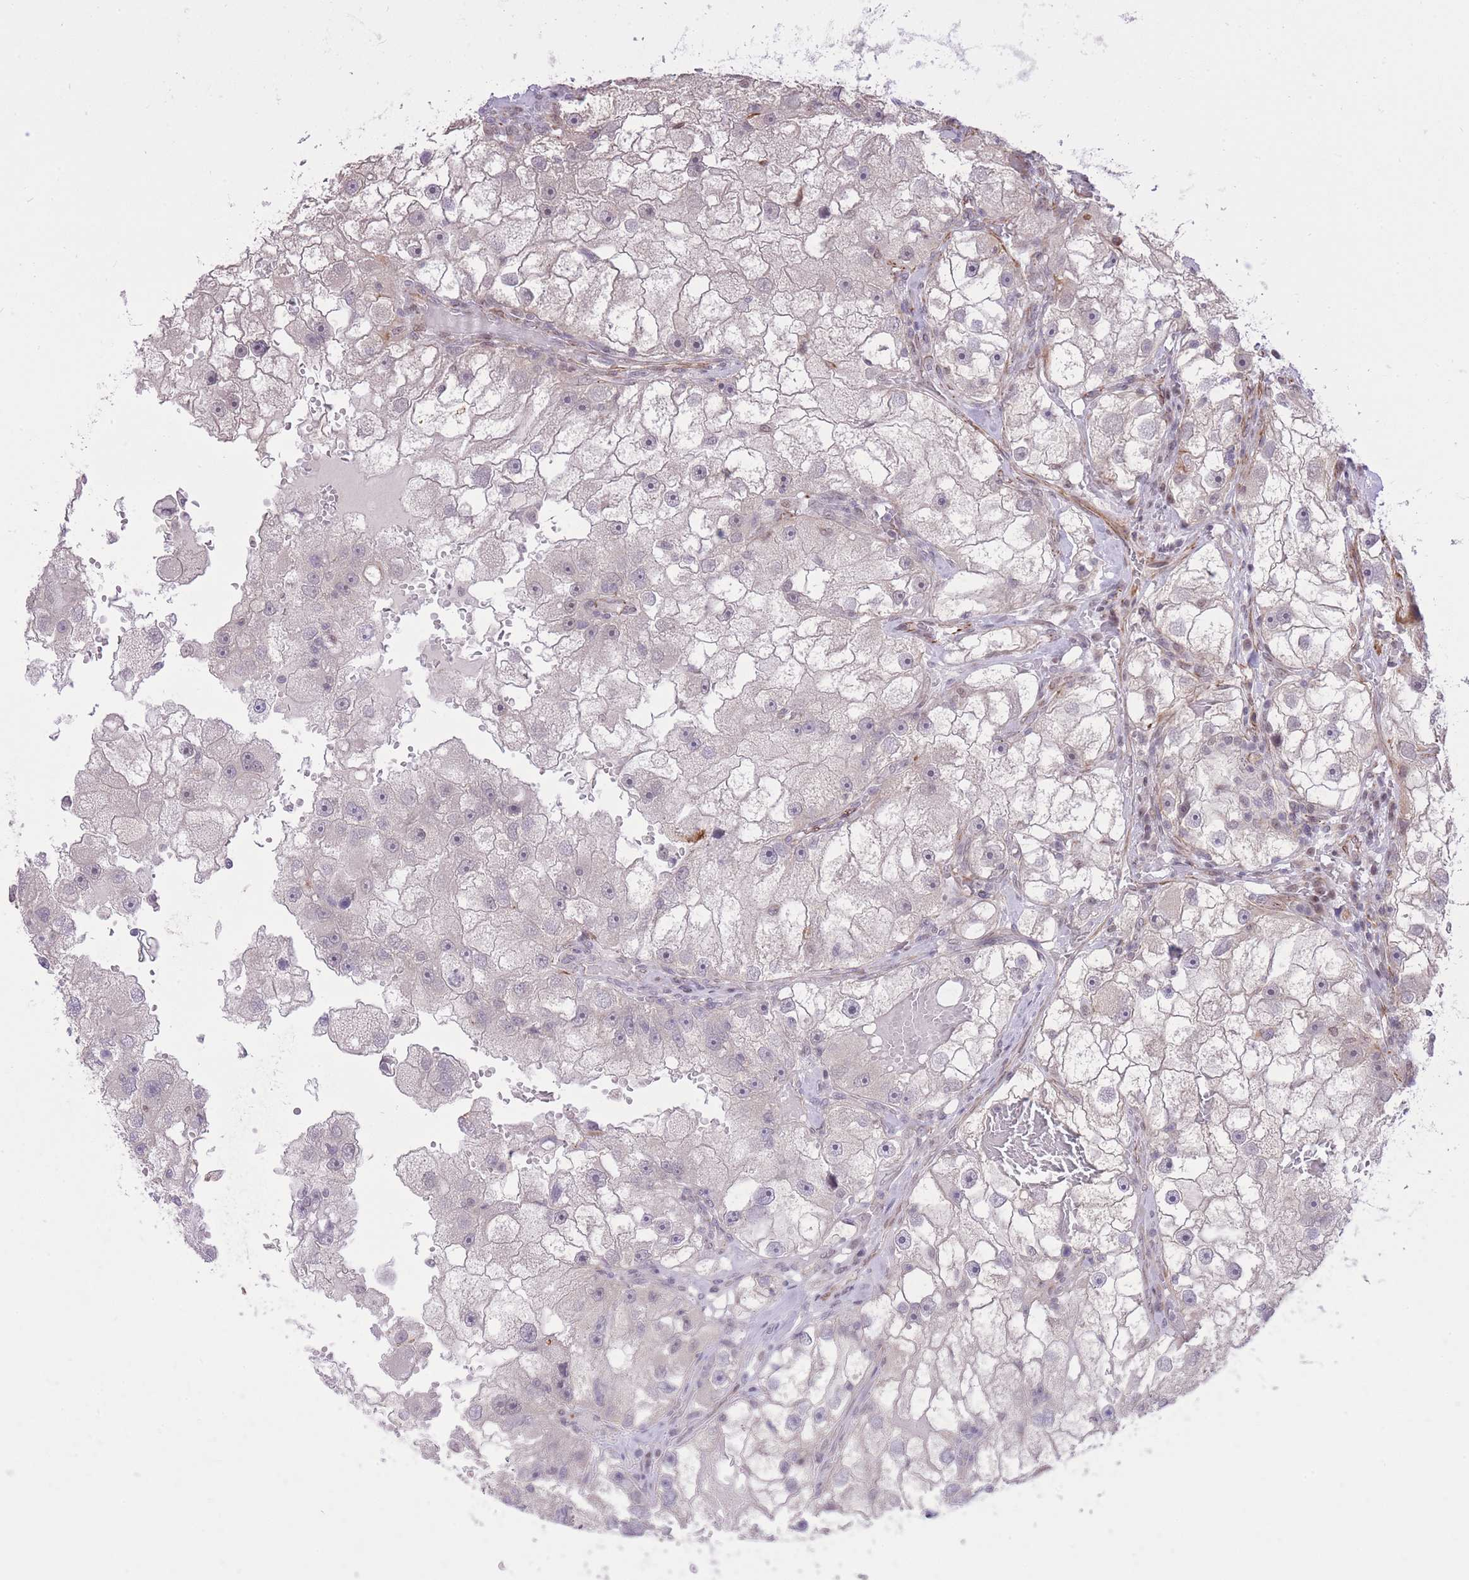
{"staining": {"intensity": "negative", "quantity": "none", "location": "none"}, "tissue": "renal cancer", "cell_type": "Tumor cells", "image_type": "cancer", "snomed": [{"axis": "morphology", "description": "Adenocarcinoma, NOS"}, {"axis": "topography", "description": "Kidney"}], "caption": "This is an immunohistochemistry (IHC) image of renal cancer. There is no positivity in tumor cells.", "gene": "ELL", "patient": {"sex": "male", "age": 63}}